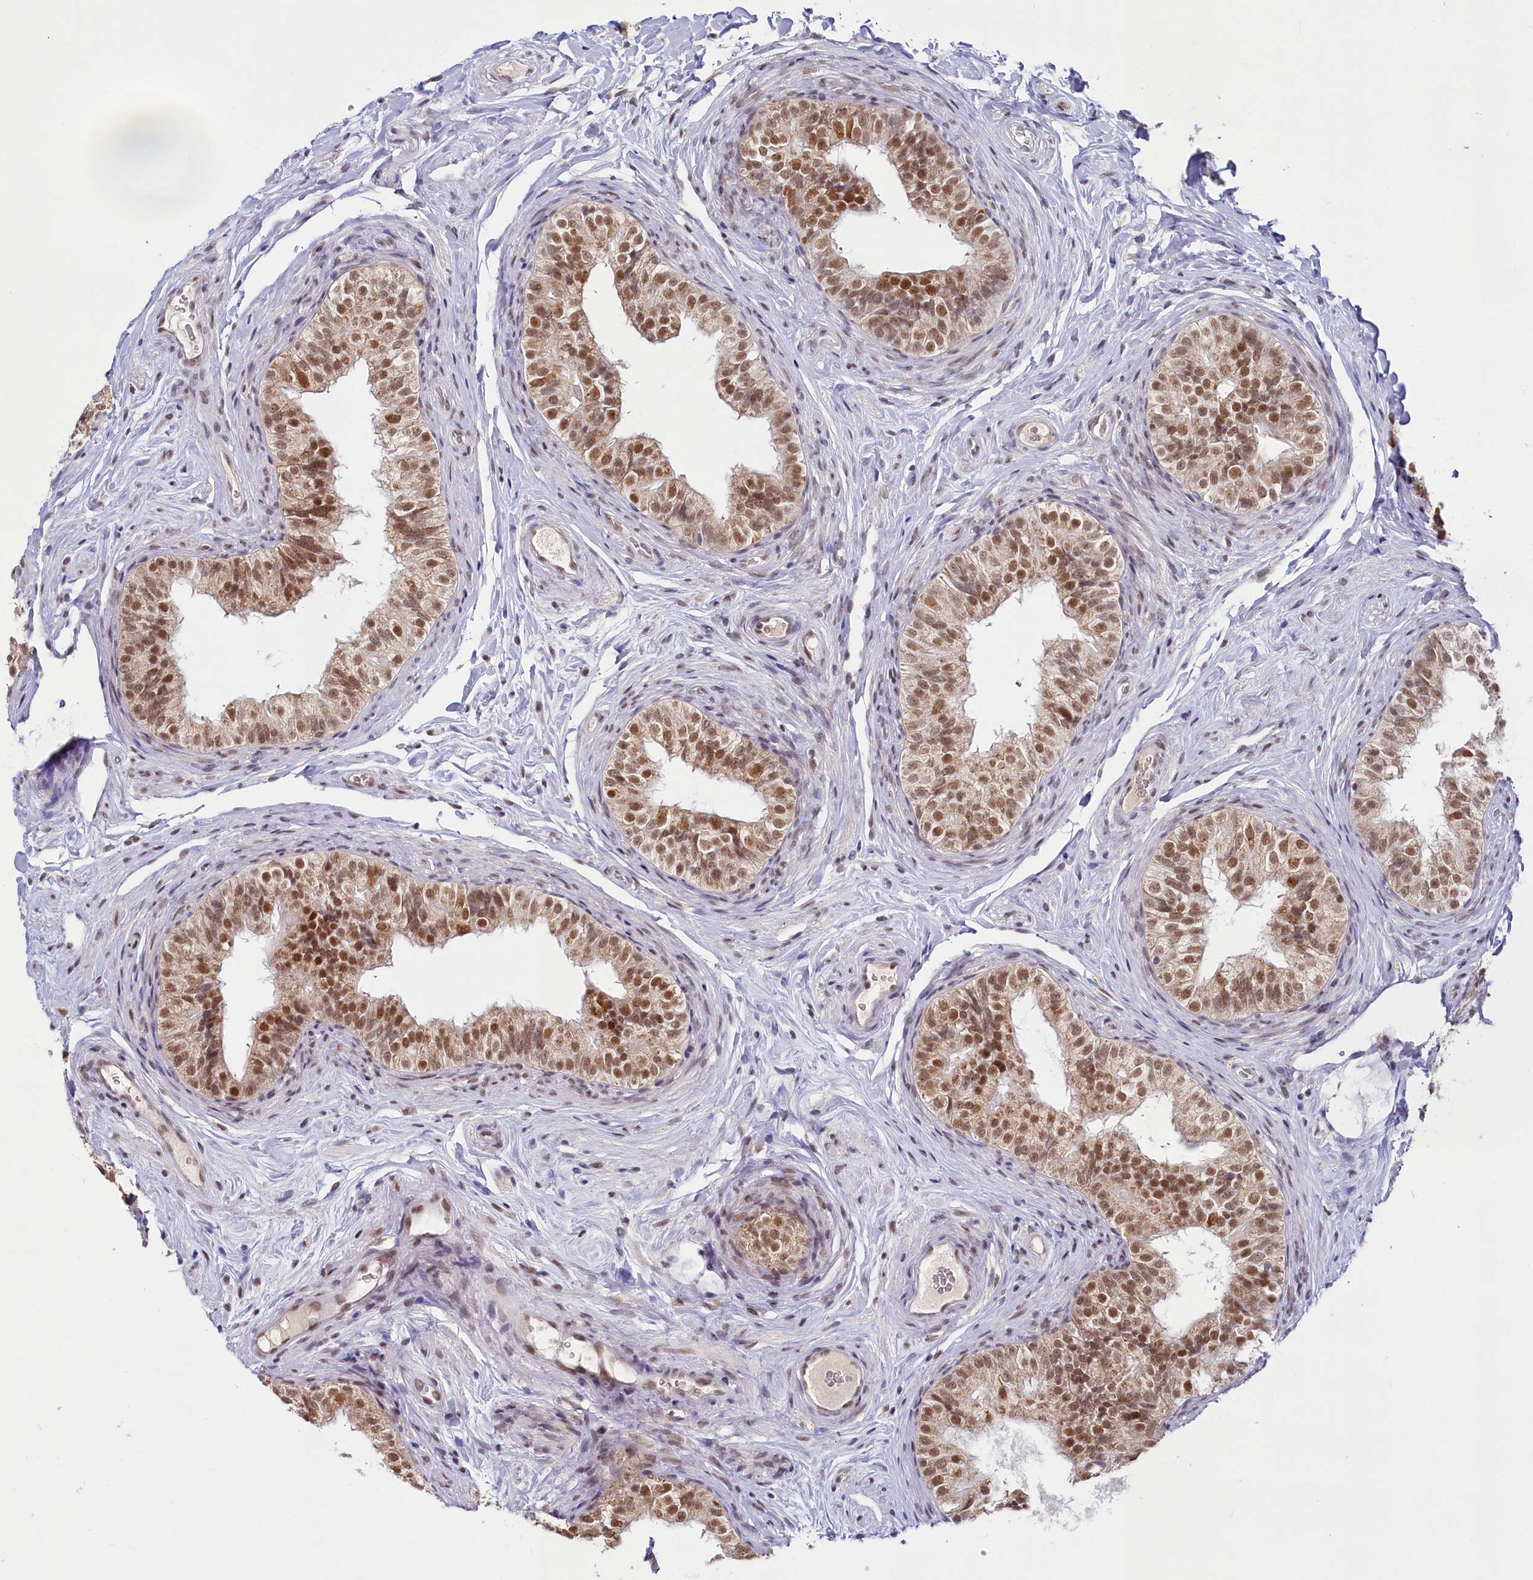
{"staining": {"intensity": "moderate", "quantity": ">75%", "location": "cytoplasmic/membranous,nuclear"}, "tissue": "epididymis", "cell_type": "Glandular cells", "image_type": "normal", "snomed": [{"axis": "morphology", "description": "Normal tissue, NOS"}, {"axis": "topography", "description": "Epididymis"}], "caption": "This image shows immunohistochemistry staining of benign human epididymis, with medium moderate cytoplasmic/membranous,nuclear staining in about >75% of glandular cells.", "gene": "PPHLN1", "patient": {"sex": "male", "age": 49}}